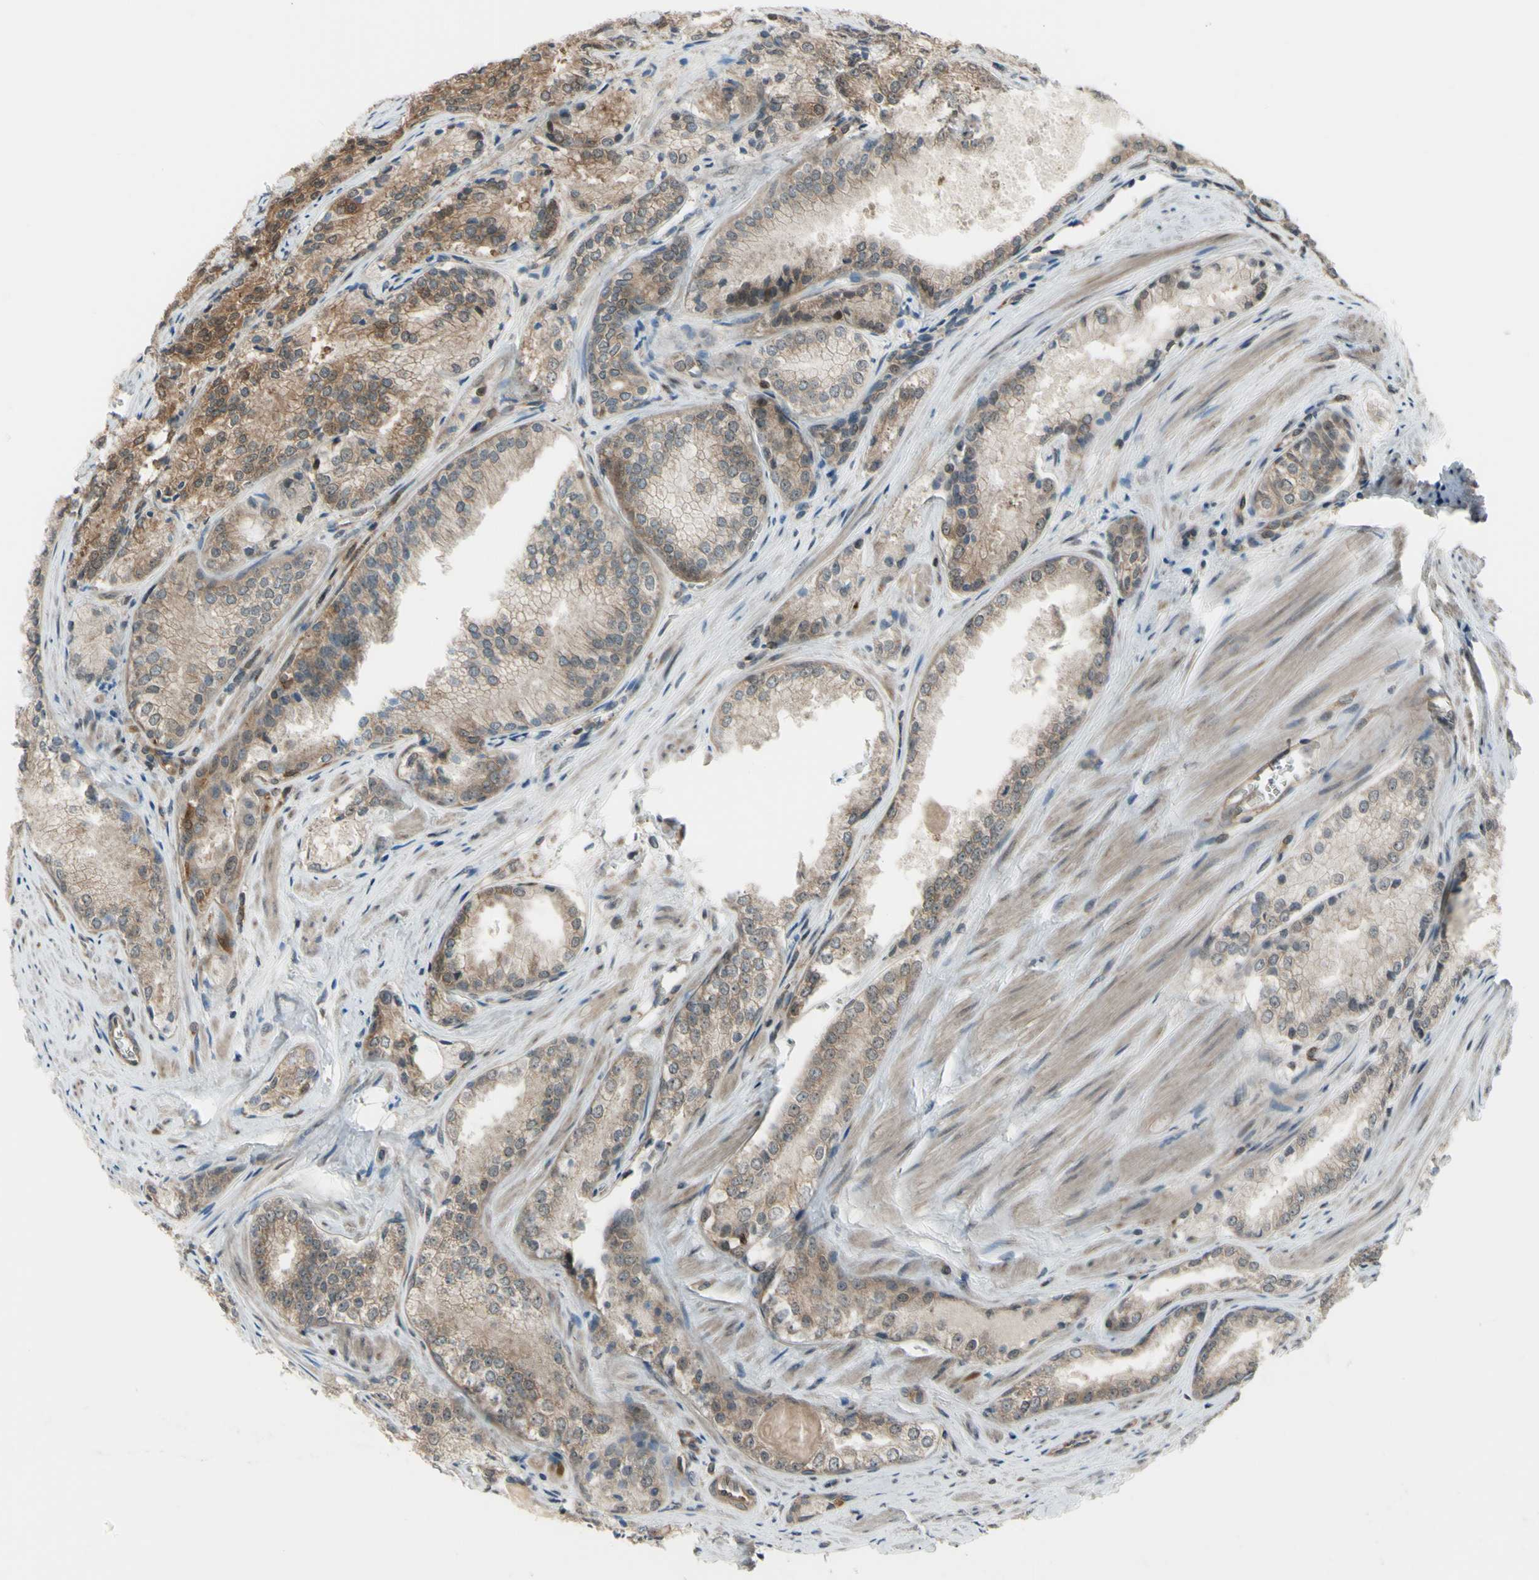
{"staining": {"intensity": "moderate", "quantity": "25%-75%", "location": "cytoplasmic/membranous,nuclear"}, "tissue": "prostate cancer", "cell_type": "Tumor cells", "image_type": "cancer", "snomed": [{"axis": "morphology", "description": "Adenocarcinoma, Low grade"}, {"axis": "topography", "description": "Prostate"}], "caption": "Prostate adenocarcinoma (low-grade) stained for a protein (brown) displays moderate cytoplasmic/membranous and nuclear positive positivity in about 25%-75% of tumor cells.", "gene": "FLII", "patient": {"sex": "male", "age": 60}}